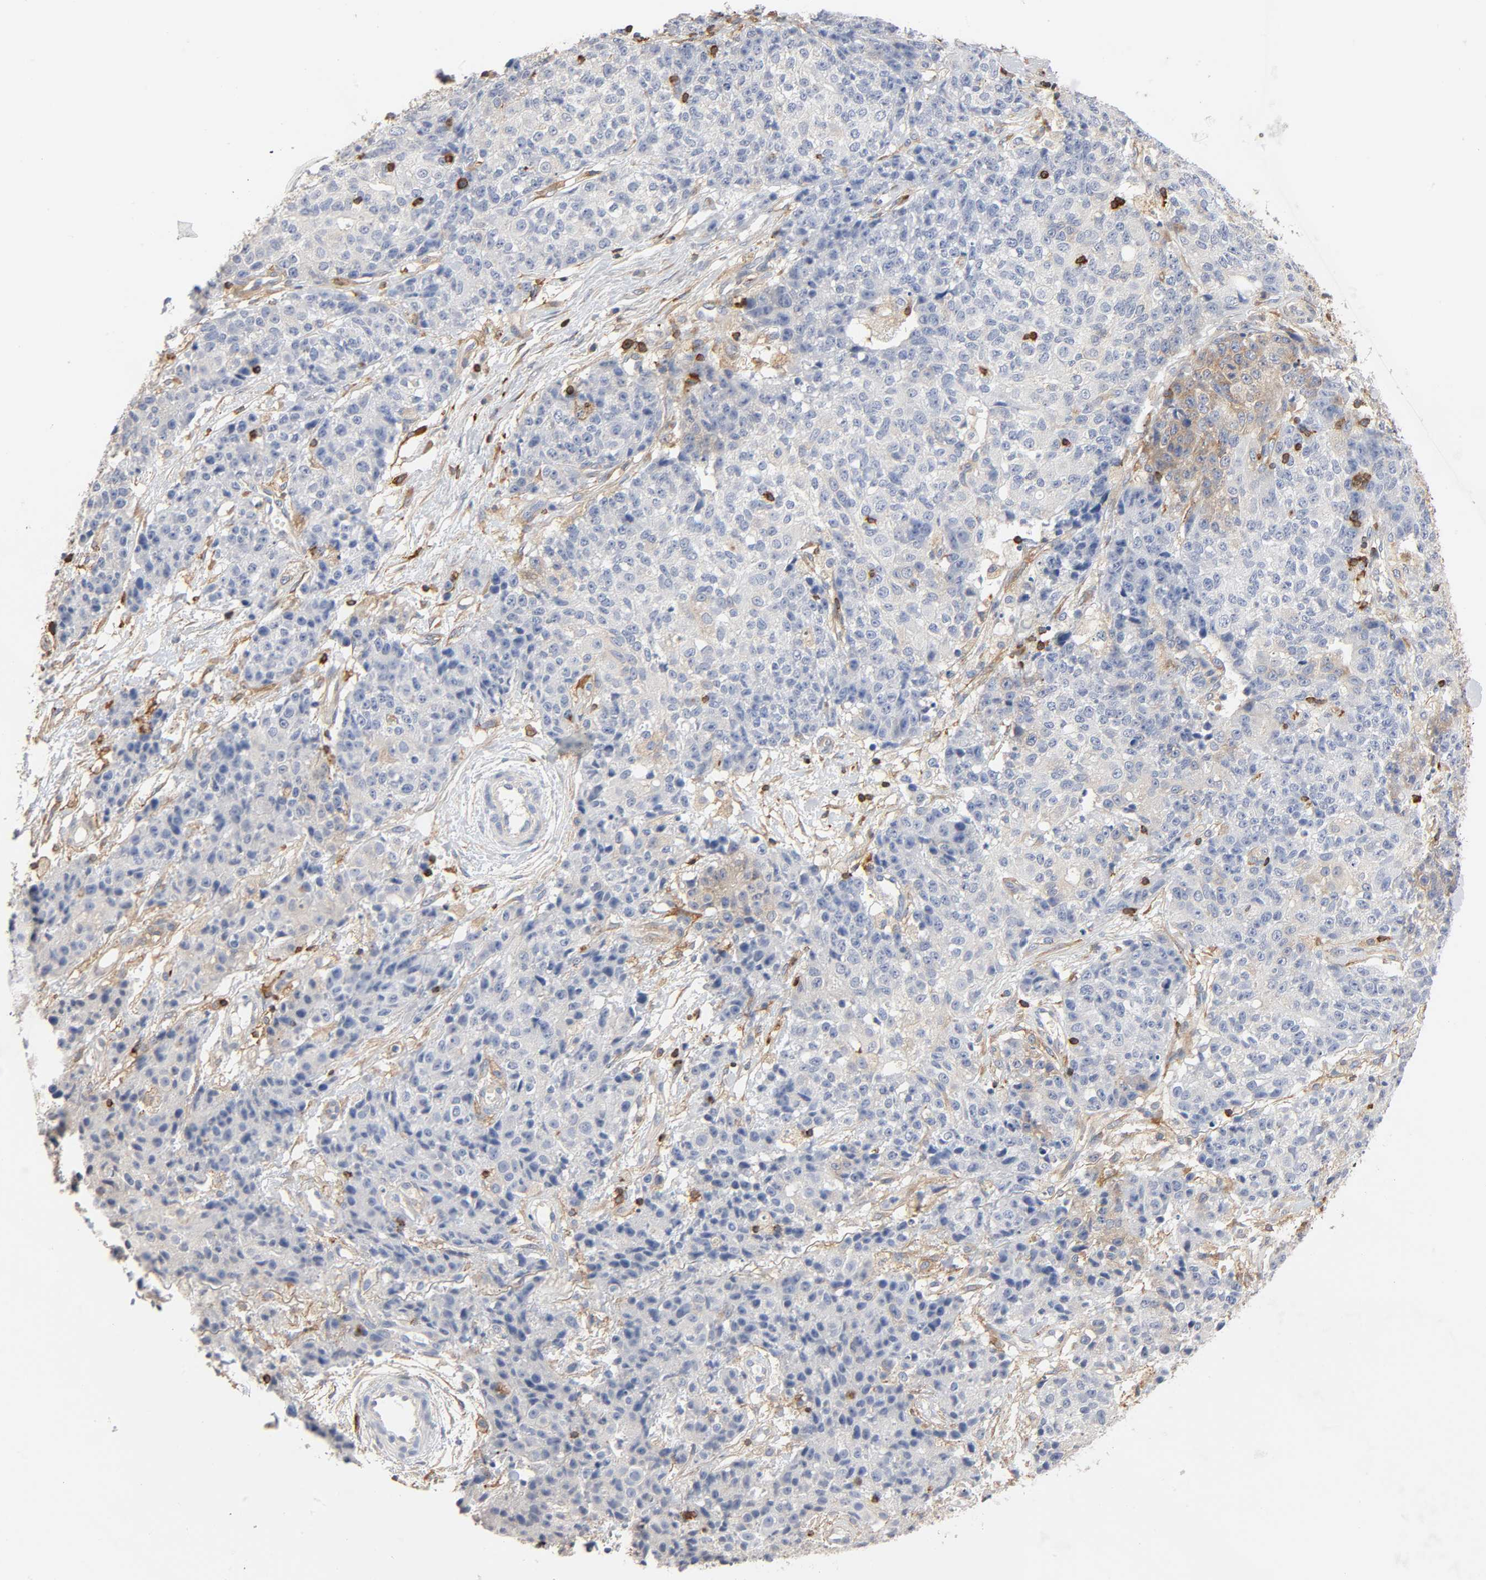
{"staining": {"intensity": "moderate", "quantity": "<25%", "location": "cytoplasmic/membranous"}, "tissue": "ovarian cancer", "cell_type": "Tumor cells", "image_type": "cancer", "snomed": [{"axis": "morphology", "description": "Carcinoma, endometroid"}, {"axis": "topography", "description": "Ovary"}], "caption": "Brown immunohistochemical staining in human ovarian cancer (endometroid carcinoma) exhibits moderate cytoplasmic/membranous staining in about <25% of tumor cells. (brown staining indicates protein expression, while blue staining denotes nuclei).", "gene": "BIN1", "patient": {"sex": "female", "age": 42}}